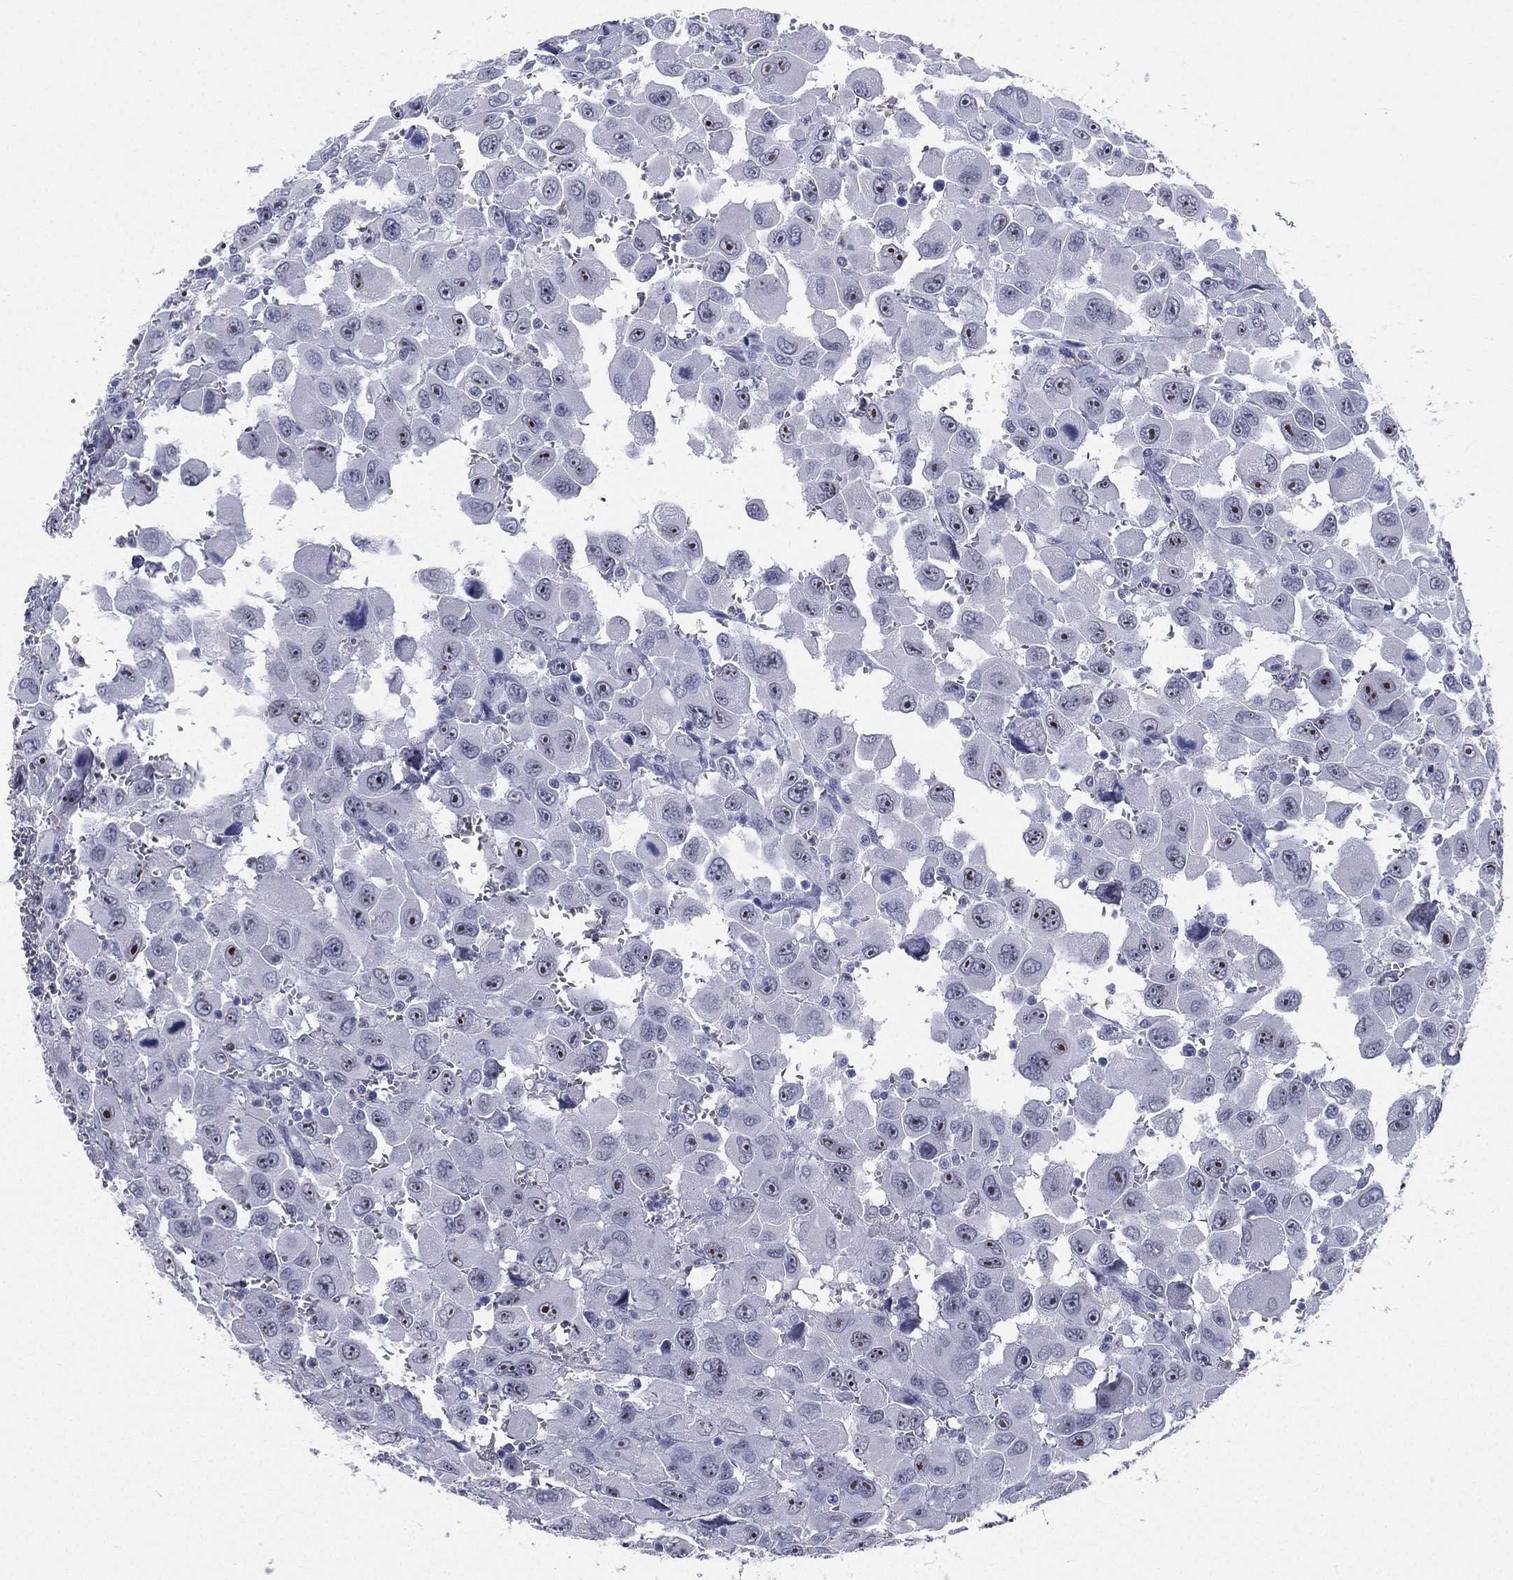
{"staining": {"intensity": "moderate", "quantity": "<25%", "location": "nuclear"}, "tissue": "head and neck cancer", "cell_type": "Tumor cells", "image_type": "cancer", "snomed": [{"axis": "morphology", "description": "Squamous cell carcinoma, NOS"}, {"axis": "morphology", "description": "Squamous cell carcinoma, metastatic, NOS"}, {"axis": "topography", "description": "Oral tissue"}, {"axis": "topography", "description": "Head-Neck"}], "caption": "High-power microscopy captured an IHC histopathology image of head and neck cancer (squamous cell carcinoma), revealing moderate nuclear staining in about <25% of tumor cells.", "gene": "CD22", "patient": {"sex": "female", "age": 85}}